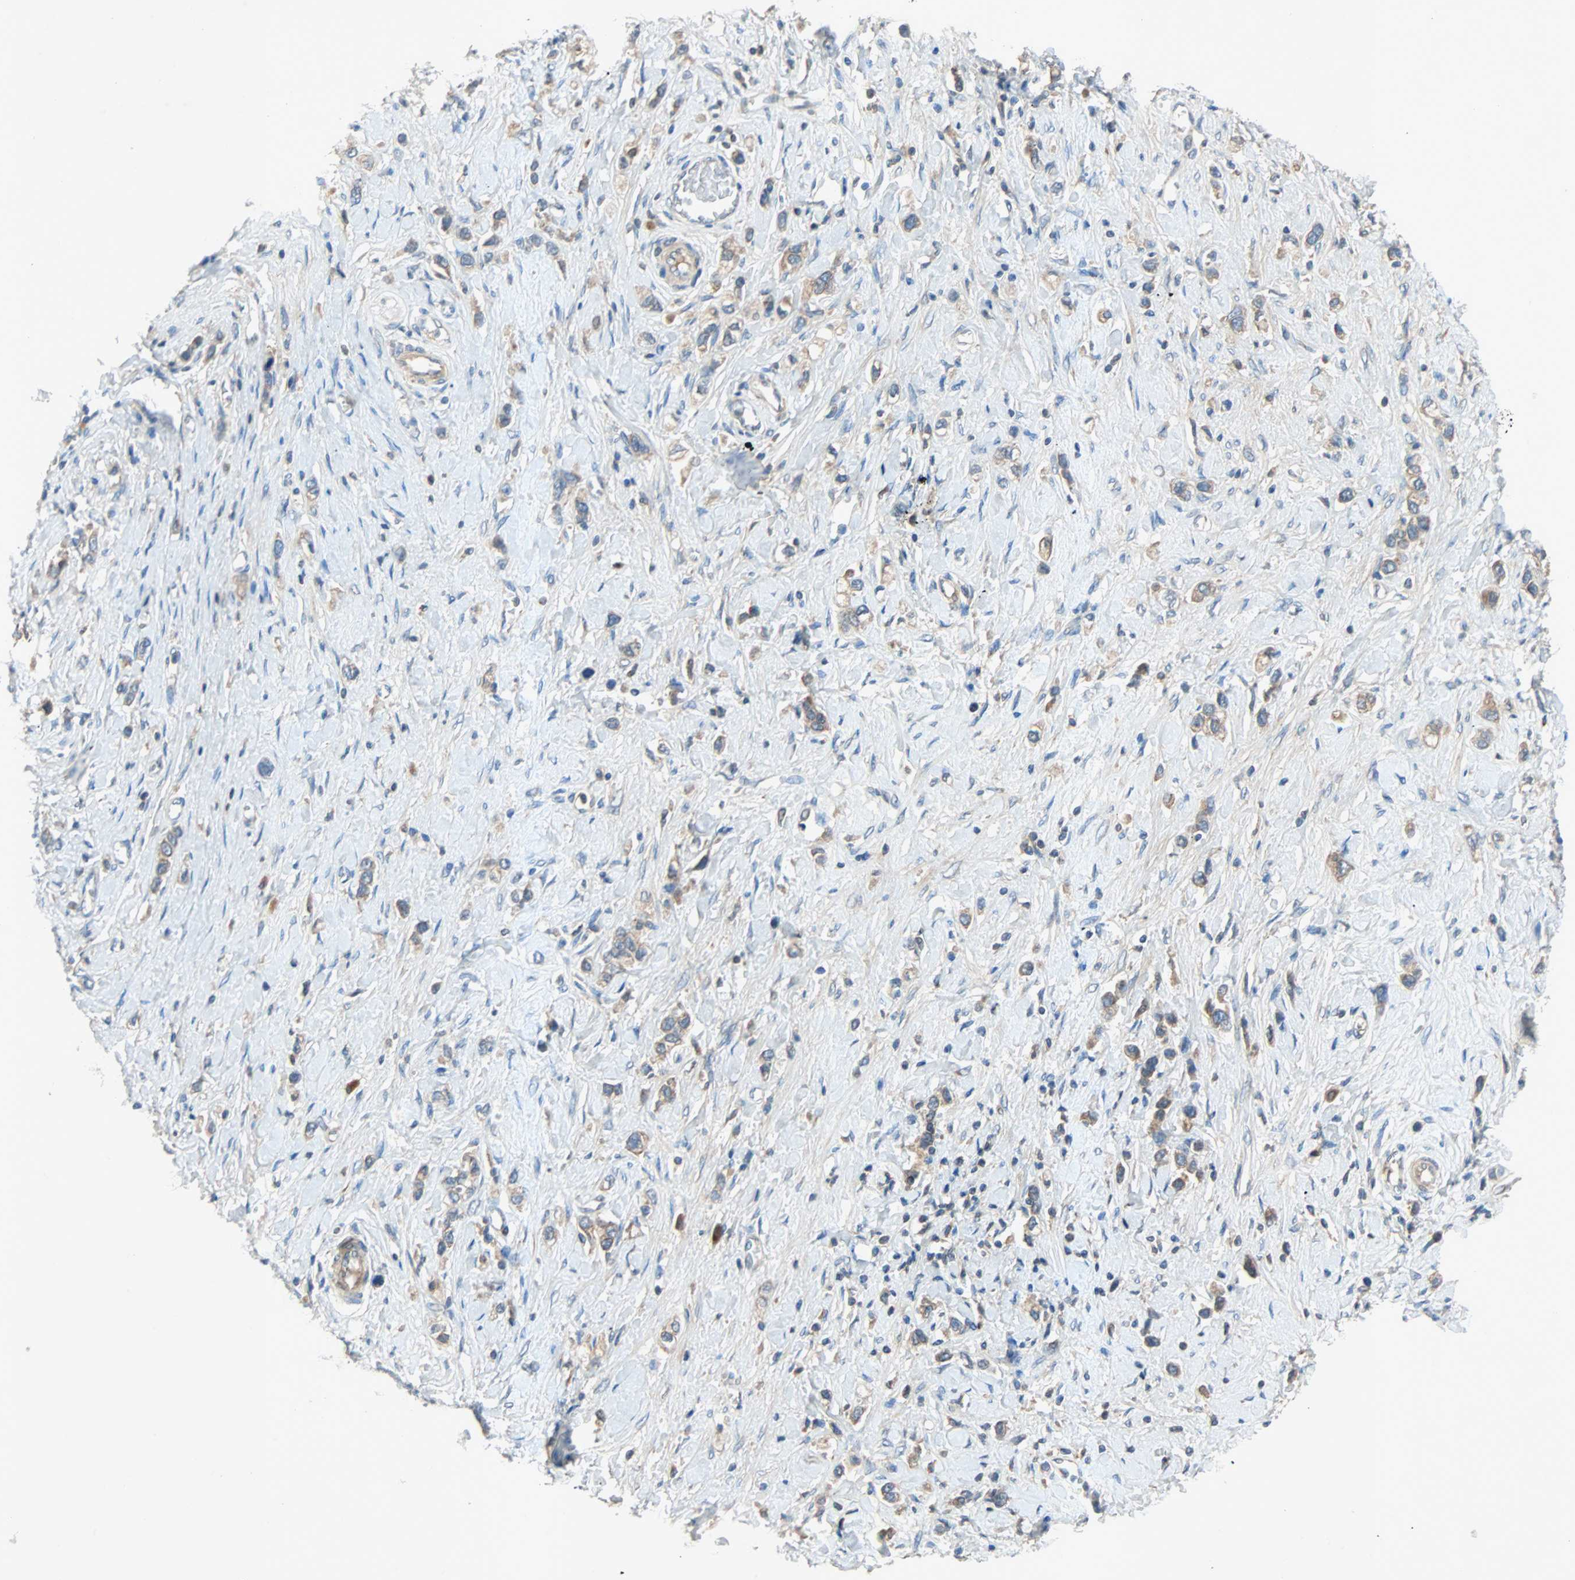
{"staining": {"intensity": "moderate", "quantity": ">75%", "location": "cytoplasmic/membranous"}, "tissue": "stomach cancer", "cell_type": "Tumor cells", "image_type": "cancer", "snomed": [{"axis": "morphology", "description": "Normal tissue, NOS"}, {"axis": "morphology", "description": "Adenocarcinoma, NOS"}, {"axis": "topography", "description": "Stomach, upper"}, {"axis": "topography", "description": "Stomach"}], "caption": "This is an image of immunohistochemistry (IHC) staining of adenocarcinoma (stomach), which shows moderate staining in the cytoplasmic/membranous of tumor cells.", "gene": "XYLT1", "patient": {"sex": "female", "age": 65}}